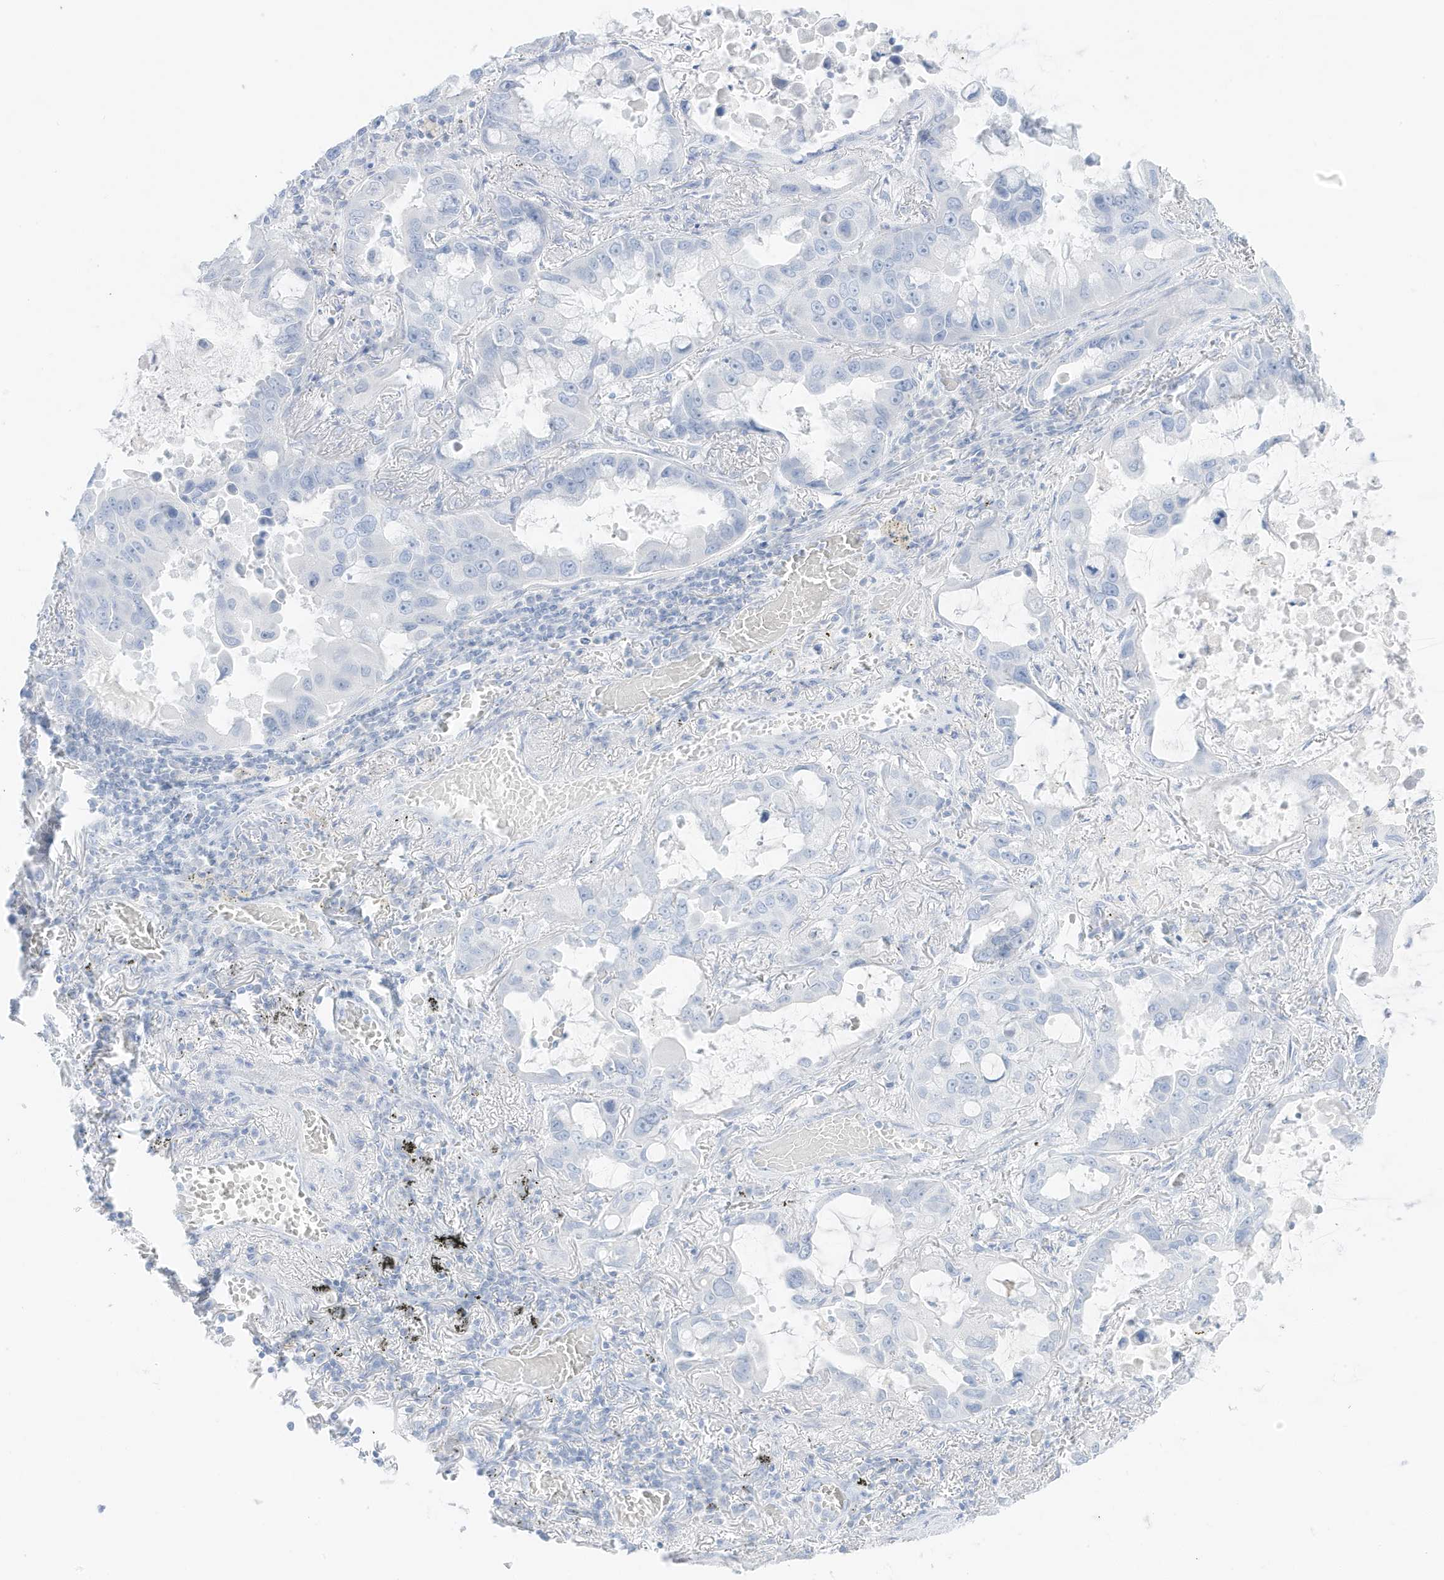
{"staining": {"intensity": "negative", "quantity": "none", "location": "none"}, "tissue": "lung cancer", "cell_type": "Tumor cells", "image_type": "cancer", "snomed": [{"axis": "morphology", "description": "Adenocarcinoma, NOS"}, {"axis": "topography", "description": "Lung"}], "caption": "Image shows no significant protein positivity in tumor cells of lung cancer (adenocarcinoma). The staining was performed using DAB (3,3'-diaminobenzidine) to visualize the protein expression in brown, while the nuclei were stained in blue with hematoxylin (Magnification: 20x).", "gene": "SLC22A13", "patient": {"sex": "male", "age": 64}}